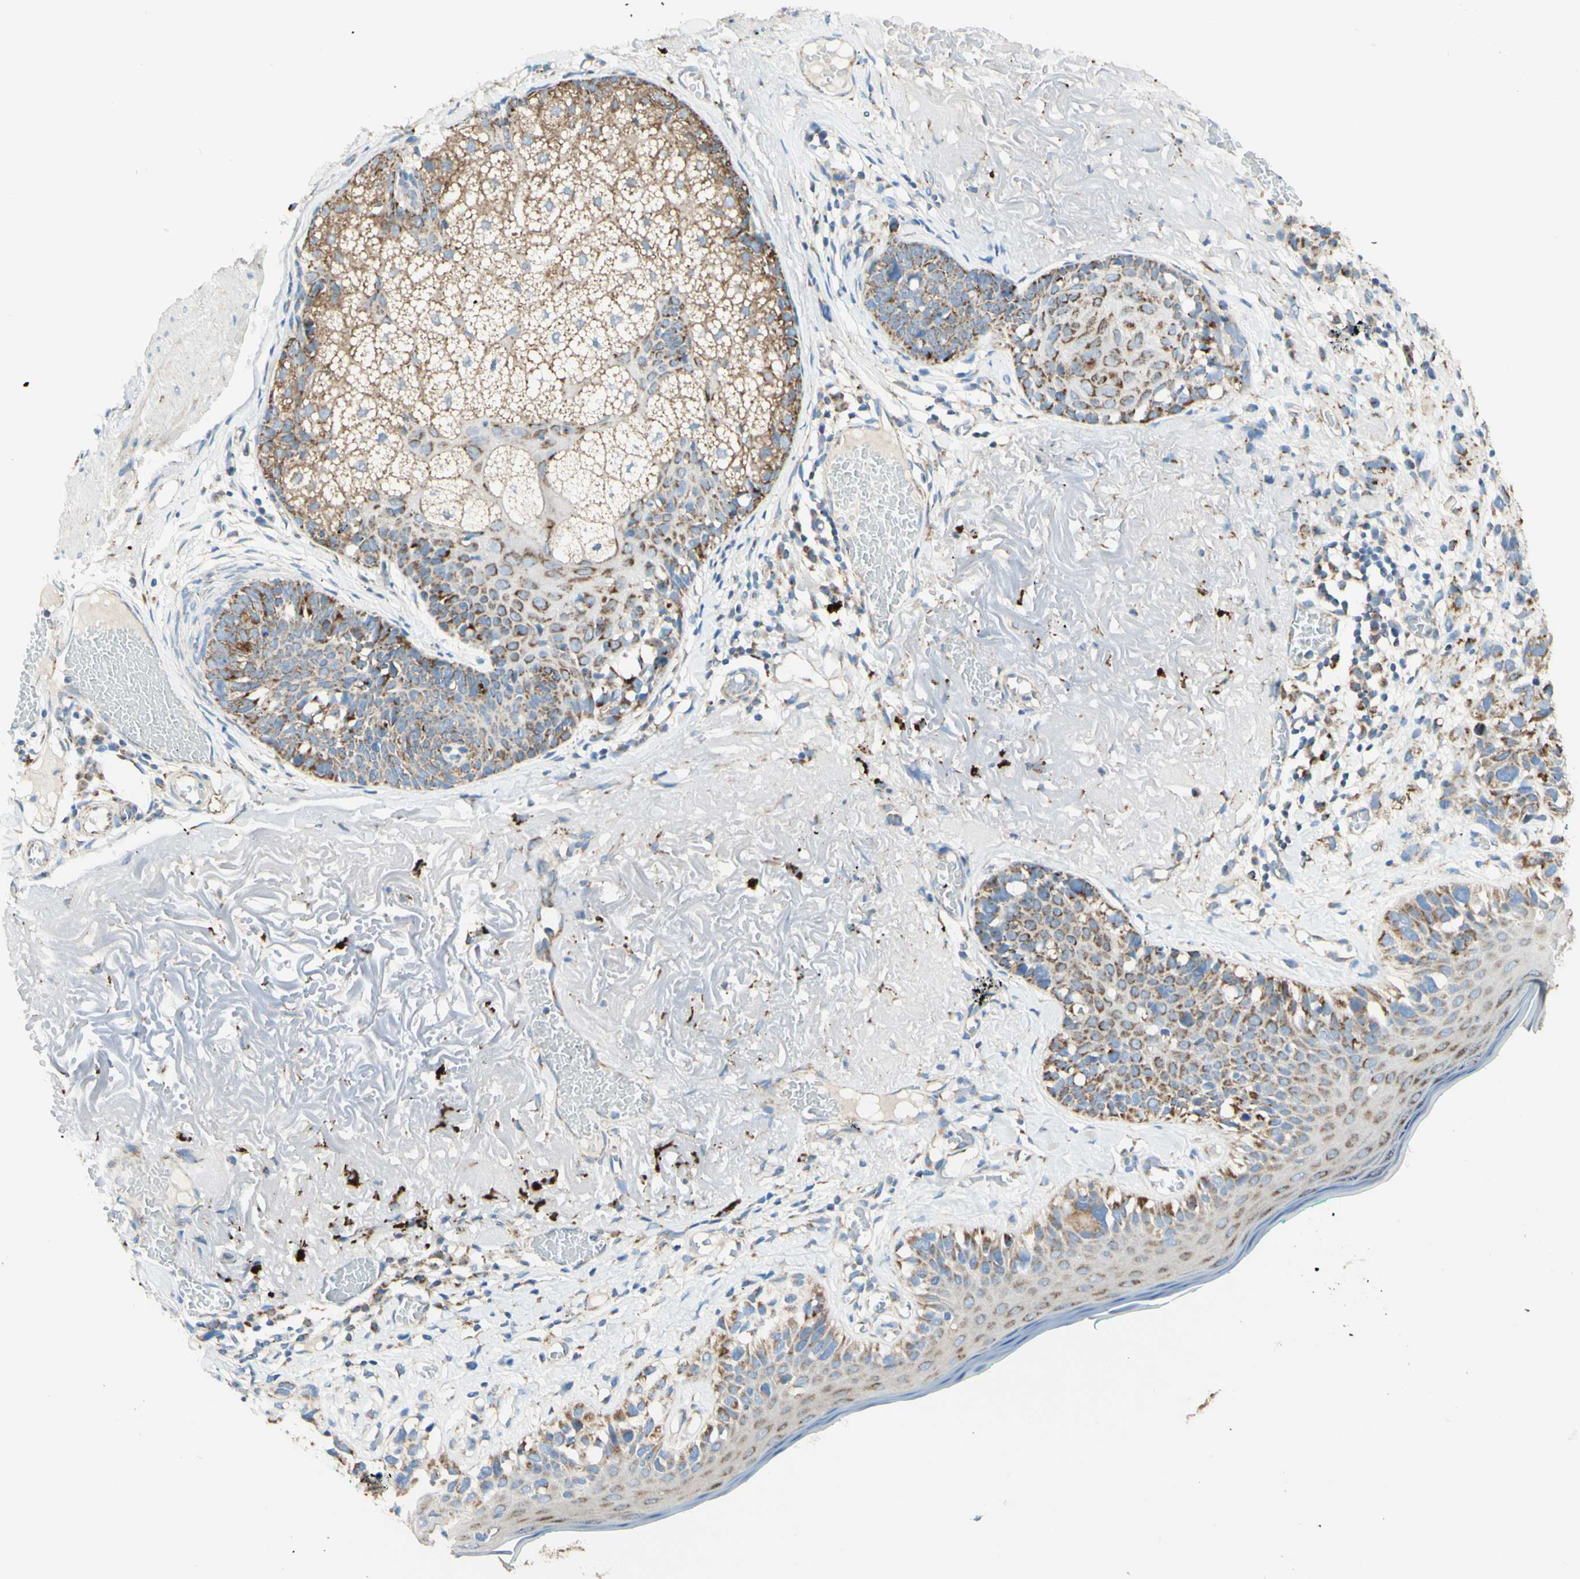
{"staining": {"intensity": "moderate", "quantity": ">75%", "location": "cytoplasmic/membranous"}, "tissue": "melanoma", "cell_type": "Tumor cells", "image_type": "cancer", "snomed": [{"axis": "morphology", "description": "Malignant melanoma in situ"}, {"axis": "morphology", "description": "Malignant melanoma, NOS"}, {"axis": "topography", "description": "Skin"}], "caption": "Melanoma was stained to show a protein in brown. There is medium levels of moderate cytoplasmic/membranous expression in about >75% of tumor cells.", "gene": "ARMC10", "patient": {"sex": "female", "age": 88}}